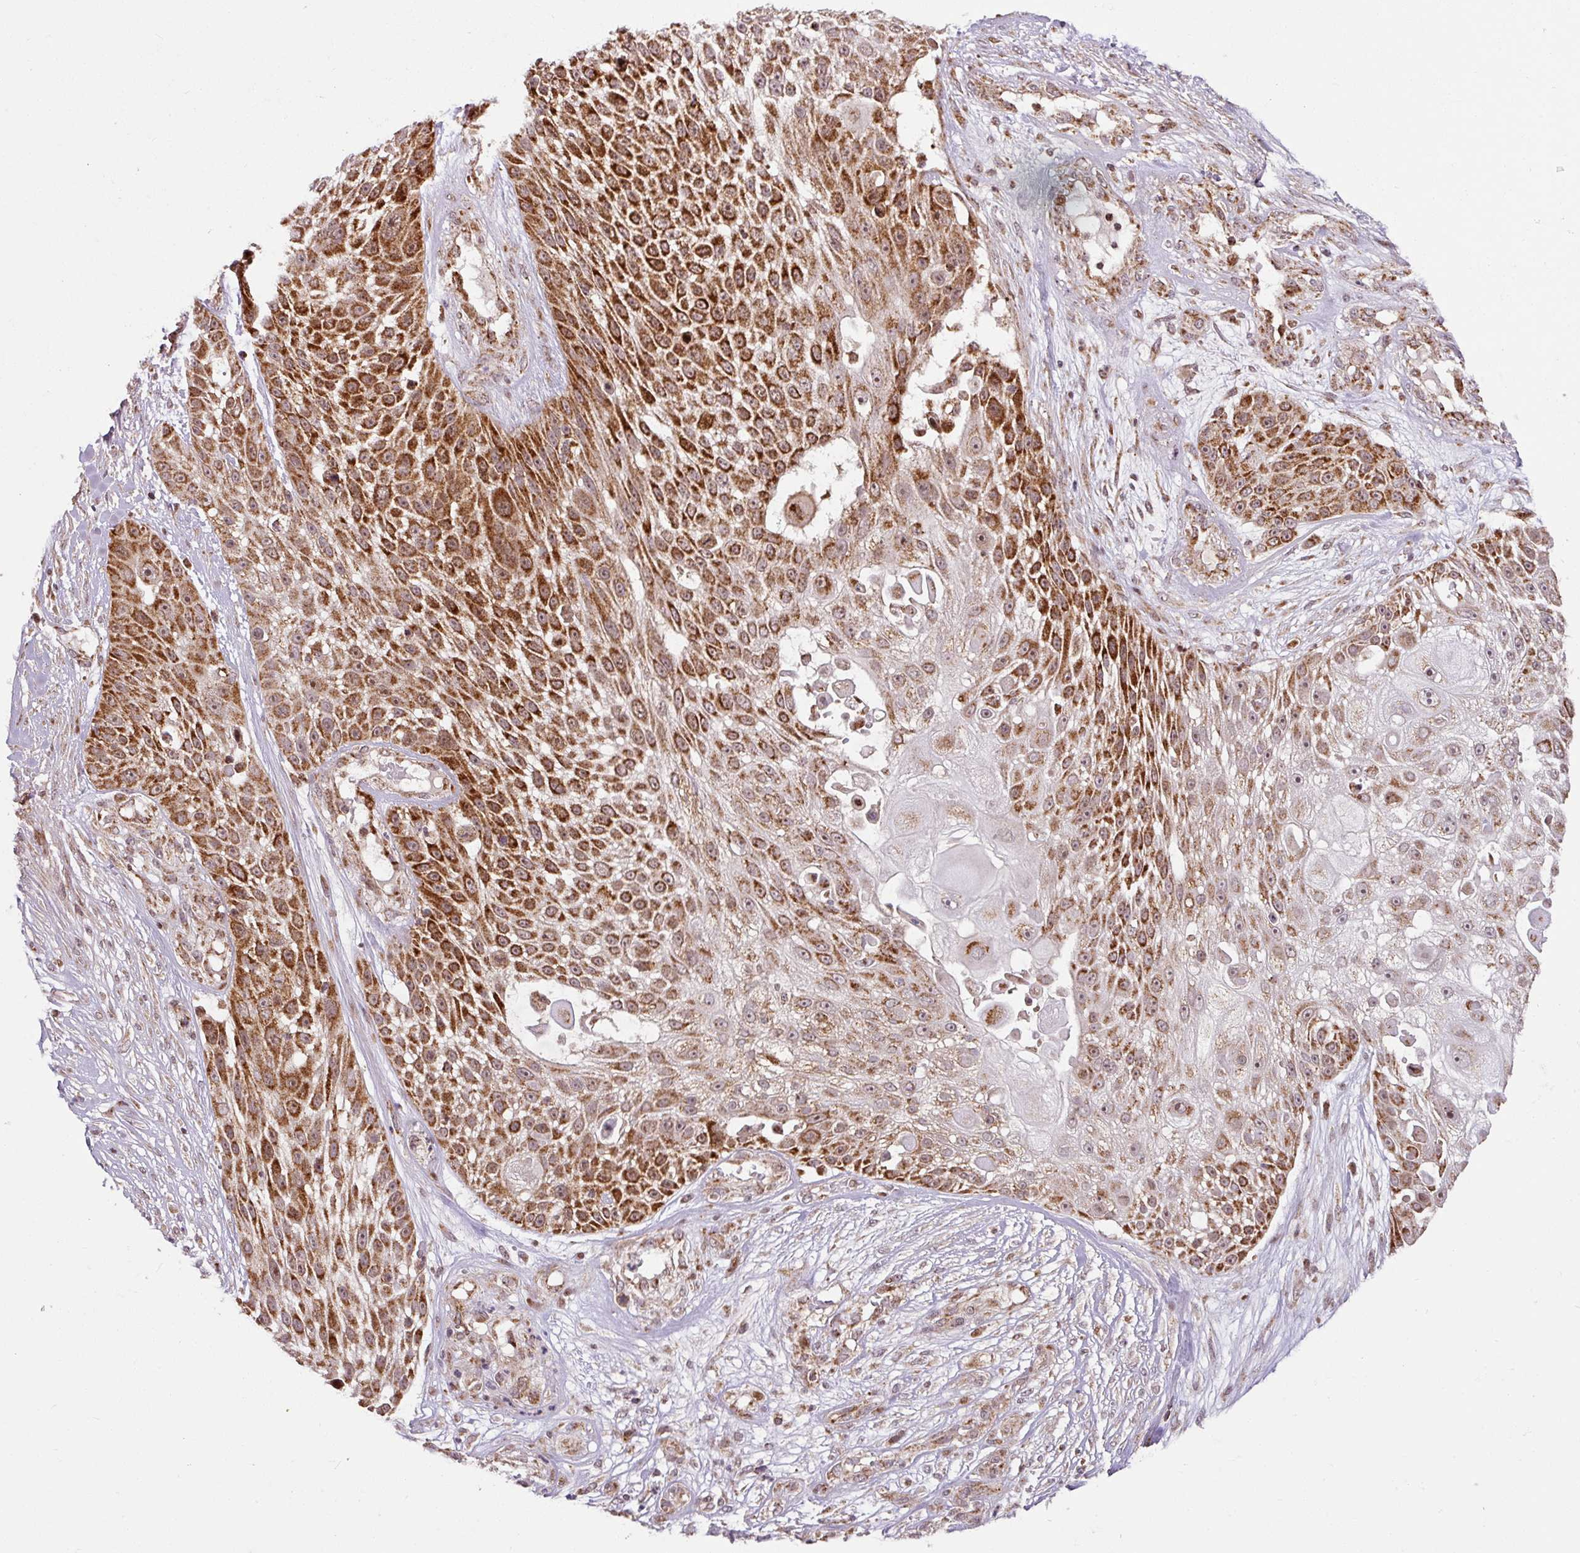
{"staining": {"intensity": "strong", "quantity": ">75%", "location": "cytoplasmic/membranous"}, "tissue": "skin cancer", "cell_type": "Tumor cells", "image_type": "cancer", "snomed": [{"axis": "morphology", "description": "Squamous cell carcinoma, NOS"}, {"axis": "topography", "description": "Skin"}], "caption": "An immunohistochemistry (IHC) micrograph of neoplastic tissue is shown. Protein staining in brown highlights strong cytoplasmic/membranous positivity in skin squamous cell carcinoma within tumor cells.", "gene": "SARS2", "patient": {"sex": "female", "age": 86}}